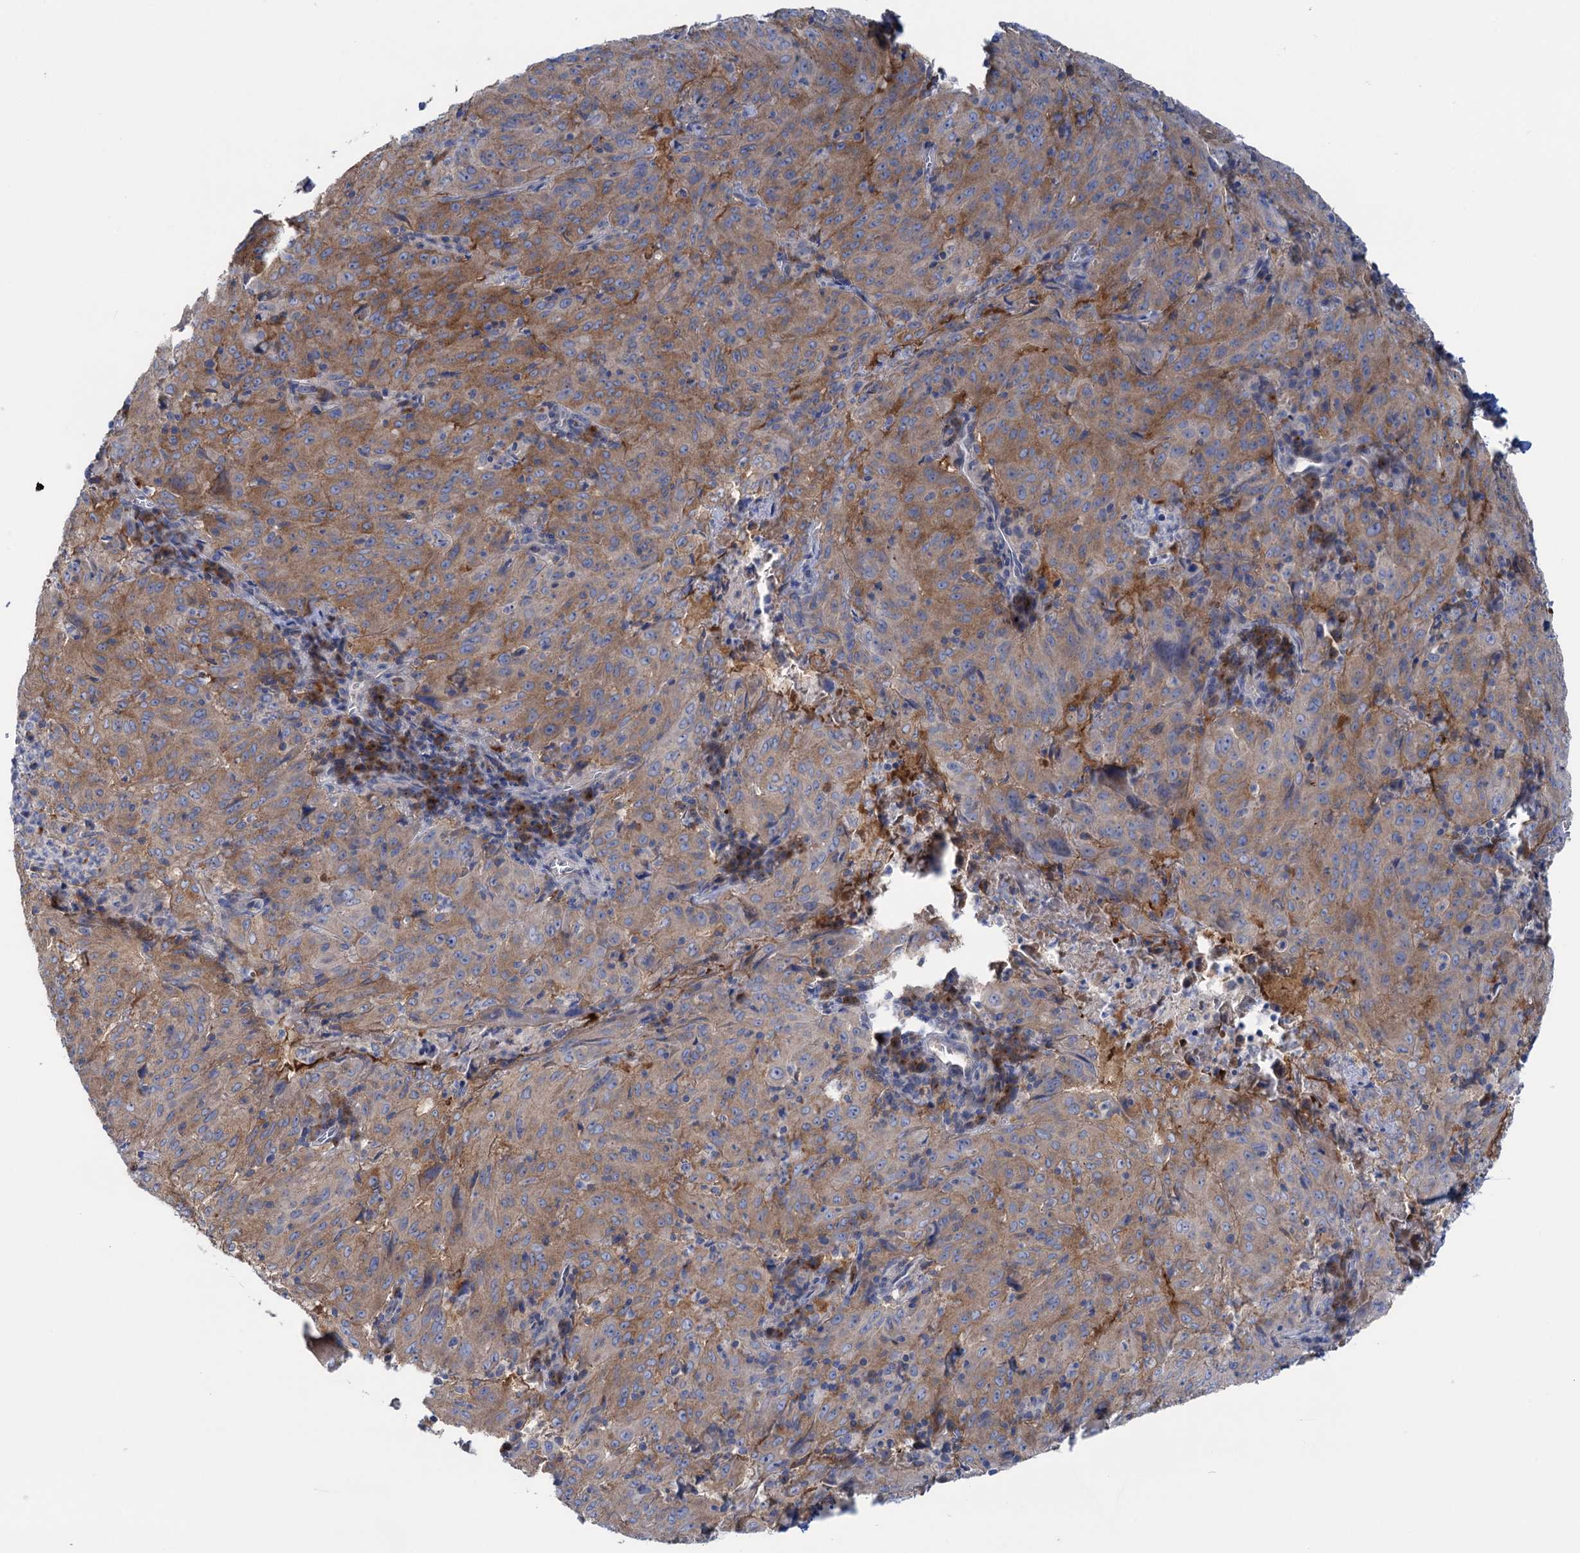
{"staining": {"intensity": "moderate", "quantity": ">75%", "location": "cytoplasmic/membranous"}, "tissue": "pancreatic cancer", "cell_type": "Tumor cells", "image_type": "cancer", "snomed": [{"axis": "morphology", "description": "Adenocarcinoma, NOS"}, {"axis": "topography", "description": "Pancreas"}], "caption": "Immunohistochemistry (DAB) staining of human adenocarcinoma (pancreatic) reveals moderate cytoplasmic/membranous protein positivity in approximately >75% of tumor cells.", "gene": "ZNRD2", "patient": {"sex": "male", "age": 63}}